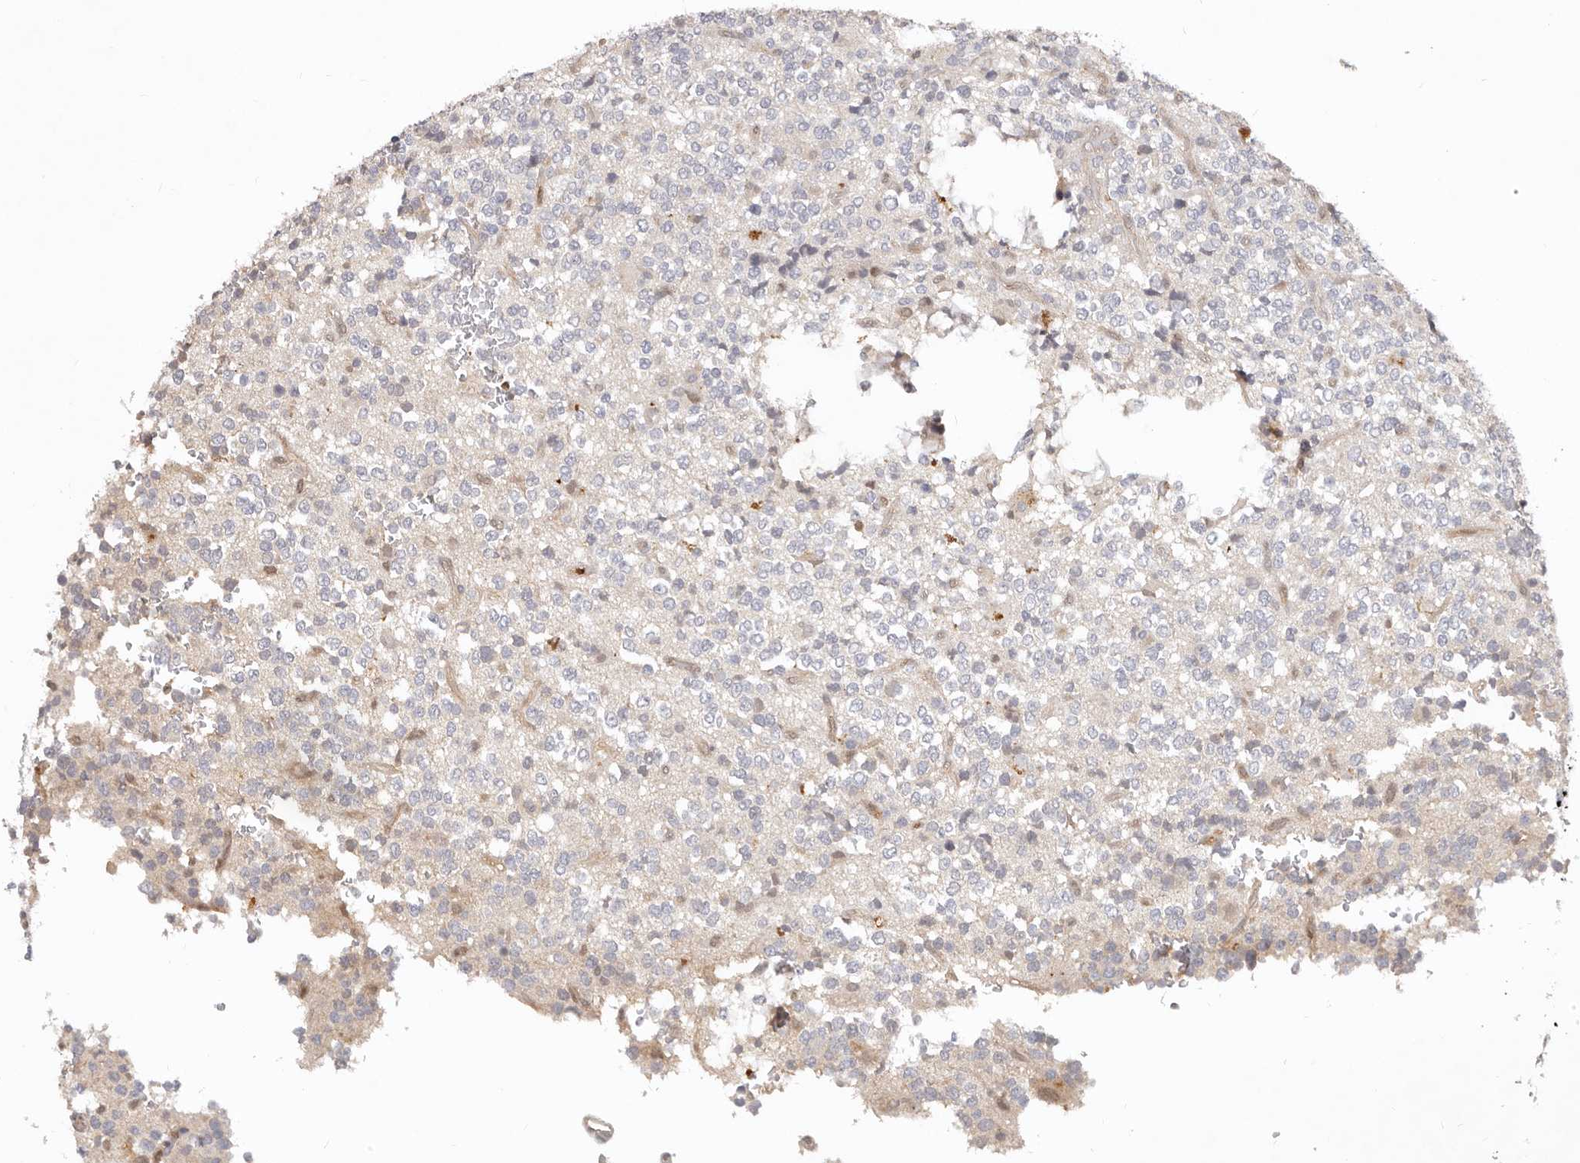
{"staining": {"intensity": "negative", "quantity": "none", "location": "none"}, "tissue": "glioma", "cell_type": "Tumor cells", "image_type": "cancer", "snomed": [{"axis": "morphology", "description": "Glioma, malignant, High grade"}, {"axis": "topography", "description": "Brain"}], "caption": "Image shows no protein positivity in tumor cells of malignant glioma (high-grade) tissue. (Stains: DAB IHC with hematoxylin counter stain, Microscopy: brightfield microscopy at high magnification).", "gene": "USP49", "patient": {"sex": "female", "age": 62}}